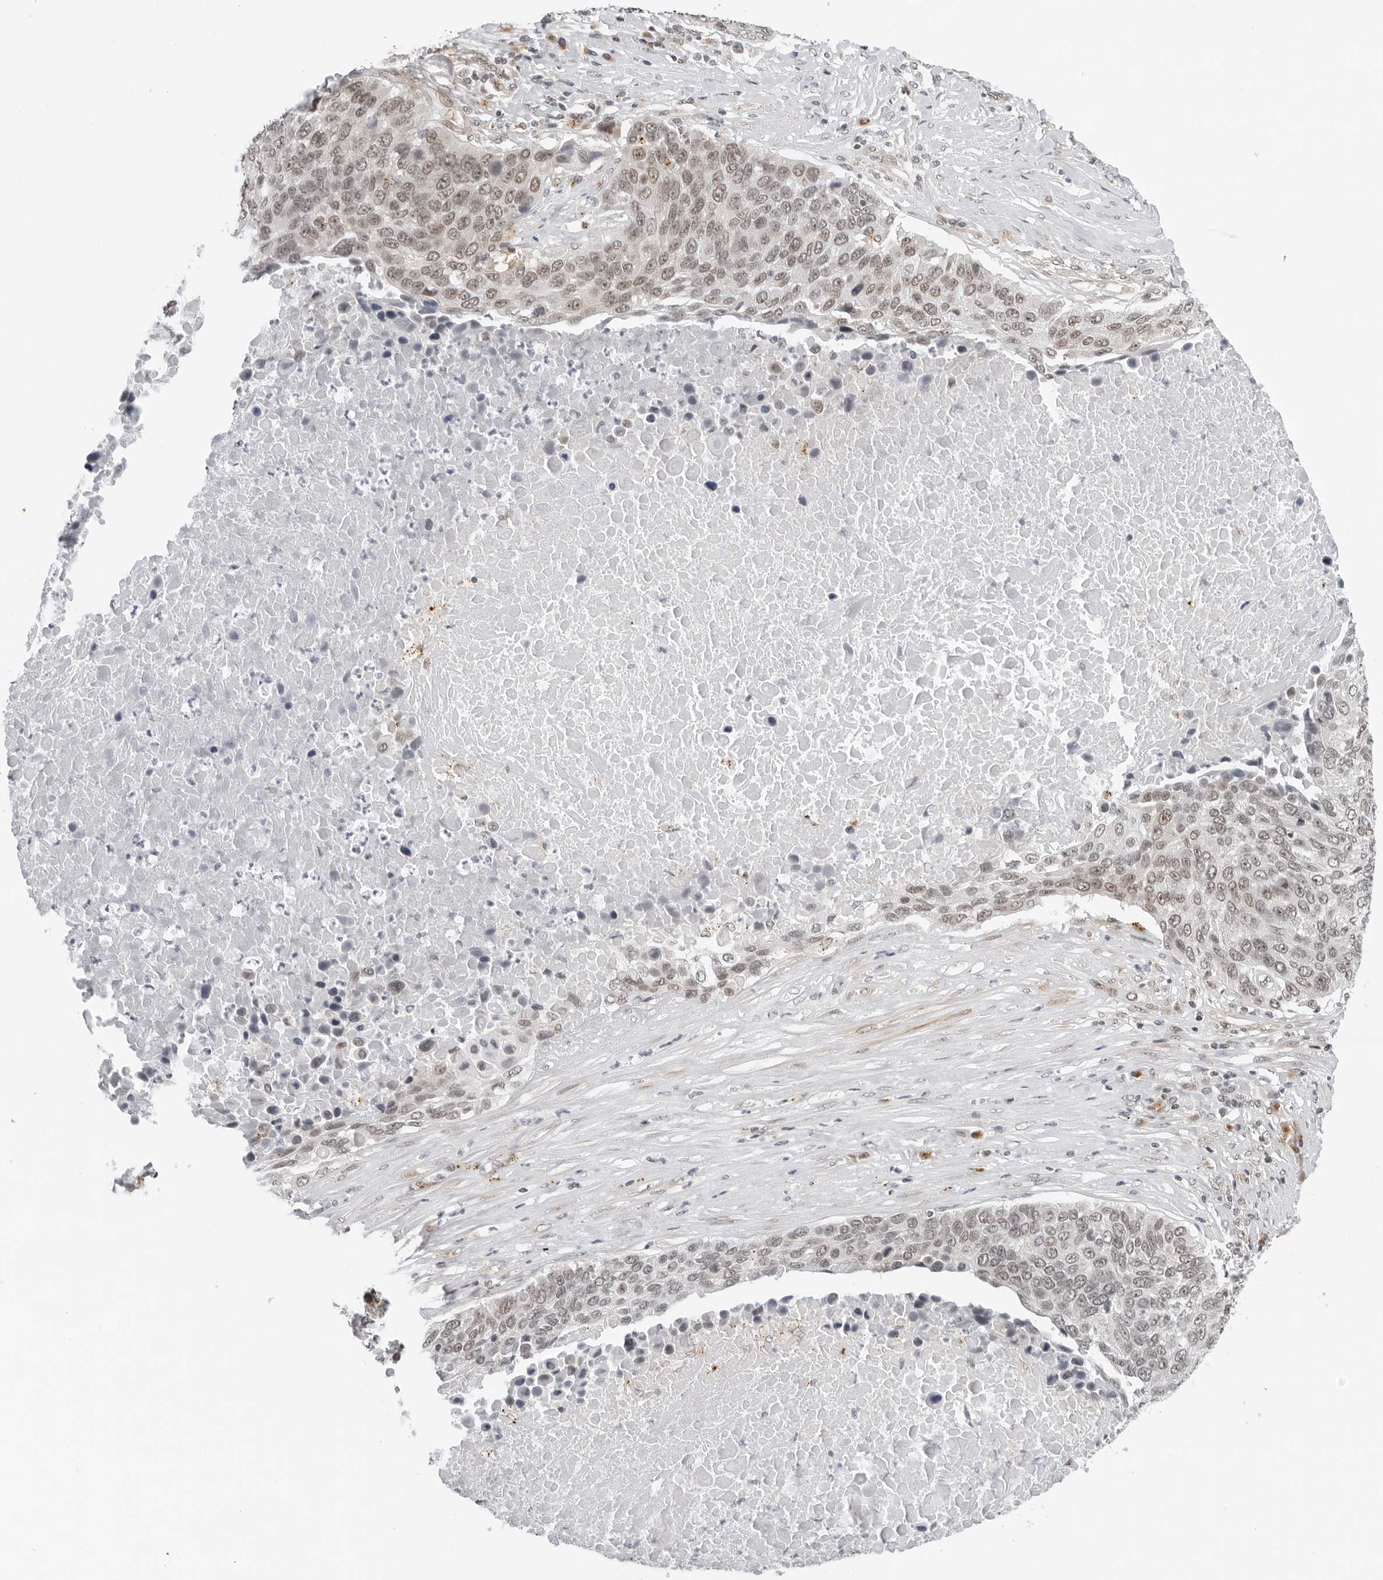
{"staining": {"intensity": "moderate", "quantity": ">75%", "location": "nuclear"}, "tissue": "lung cancer", "cell_type": "Tumor cells", "image_type": "cancer", "snomed": [{"axis": "morphology", "description": "Squamous cell carcinoma, NOS"}, {"axis": "topography", "description": "Lung"}], "caption": "The image shows immunohistochemical staining of lung squamous cell carcinoma. There is moderate nuclear positivity is appreciated in about >75% of tumor cells. The staining is performed using DAB brown chromogen to label protein expression. The nuclei are counter-stained blue using hematoxylin.", "gene": "TOX4", "patient": {"sex": "male", "age": 66}}